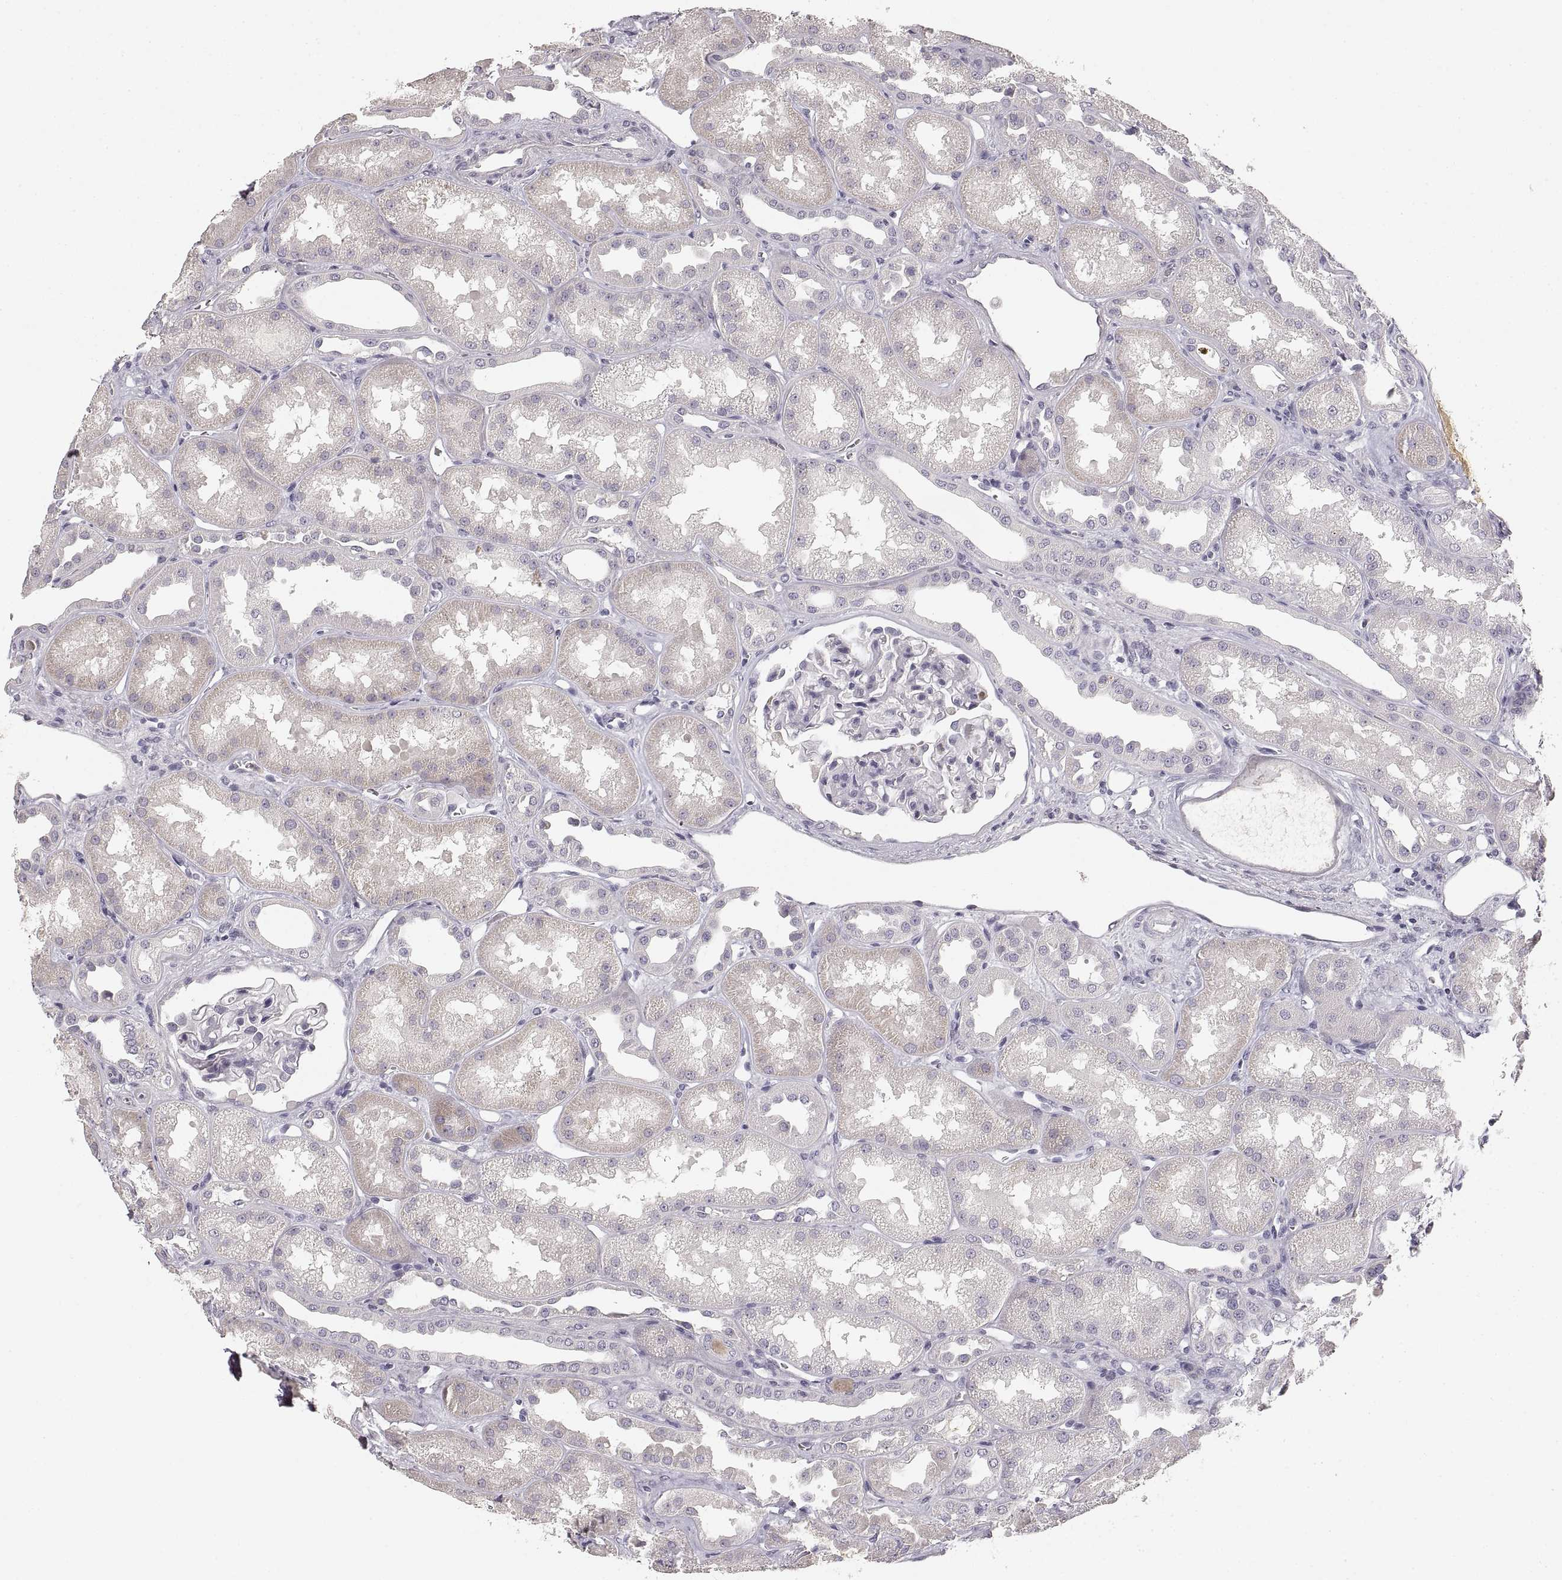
{"staining": {"intensity": "negative", "quantity": "none", "location": "none"}, "tissue": "kidney", "cell_type": "Cells in glomeruli", "image_type": "normal", "snomed": [{"axis": "morphology", "description": "Normal tissue, NOS"}, {"axis": "topography", "description": "Kidney"}], "caption": "Micrograph shows no protein expression in cells in glomeruli of unremarkable kidney.", "gene": "RUNDC3A", "patient": {"sex": "male", "age": 61}}